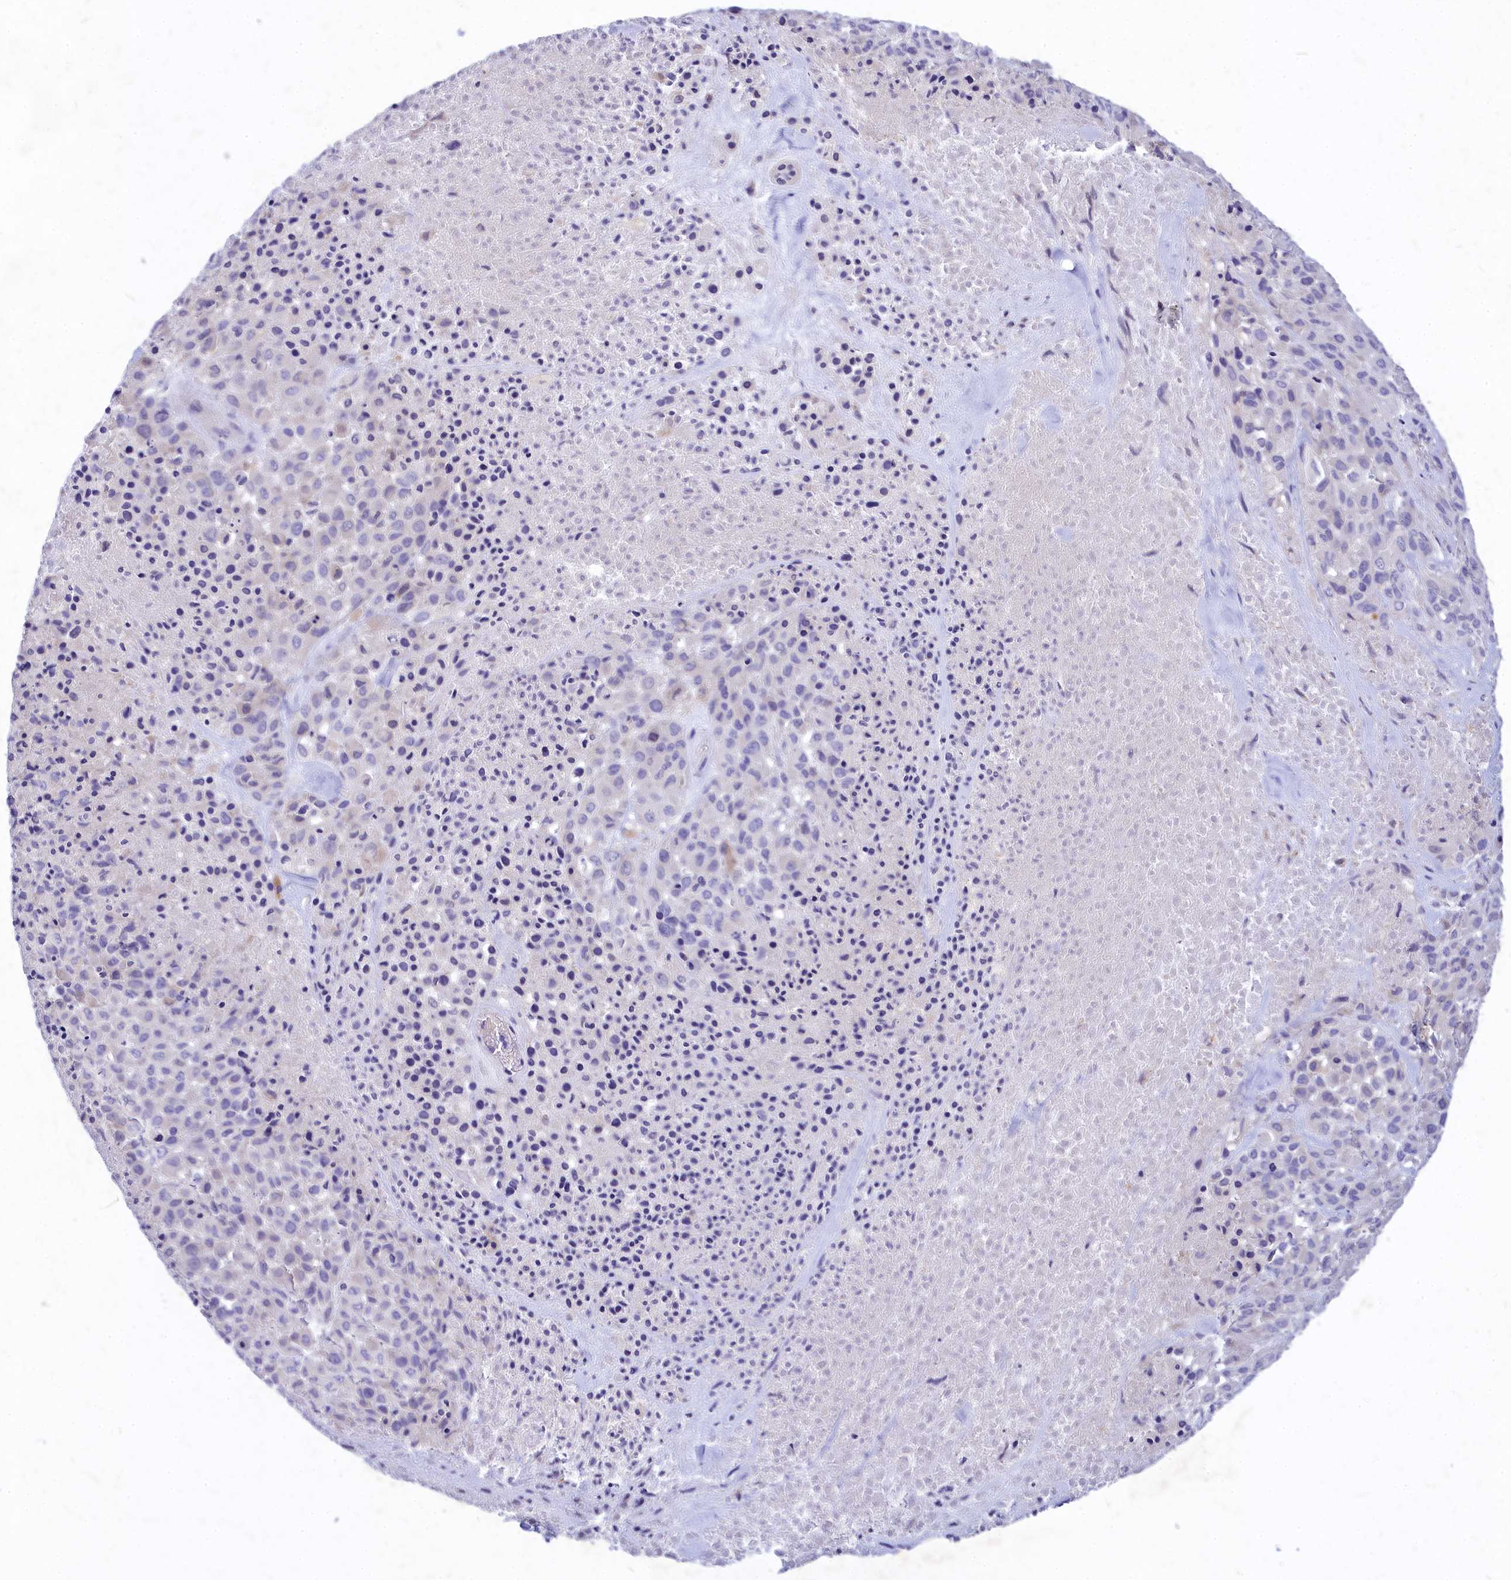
{"staining": {"intensity": "negative", "quantity": "none", "location": "none"}, "tissue": "melanoma", "cell_type": "Tumor cells", "image_type": "cancer", "snomed": [{"axis": "morphology", "description": "Malignant melanoma, Metastatic site"}, {"axis": "topography", "description": "Skin"}], "caption": "Tumor cells are negative for brown protein staining in malignant melanoma (metastatic site).", "gene": "DEFB119", "patient": {"sex": "female", "age": 81}}